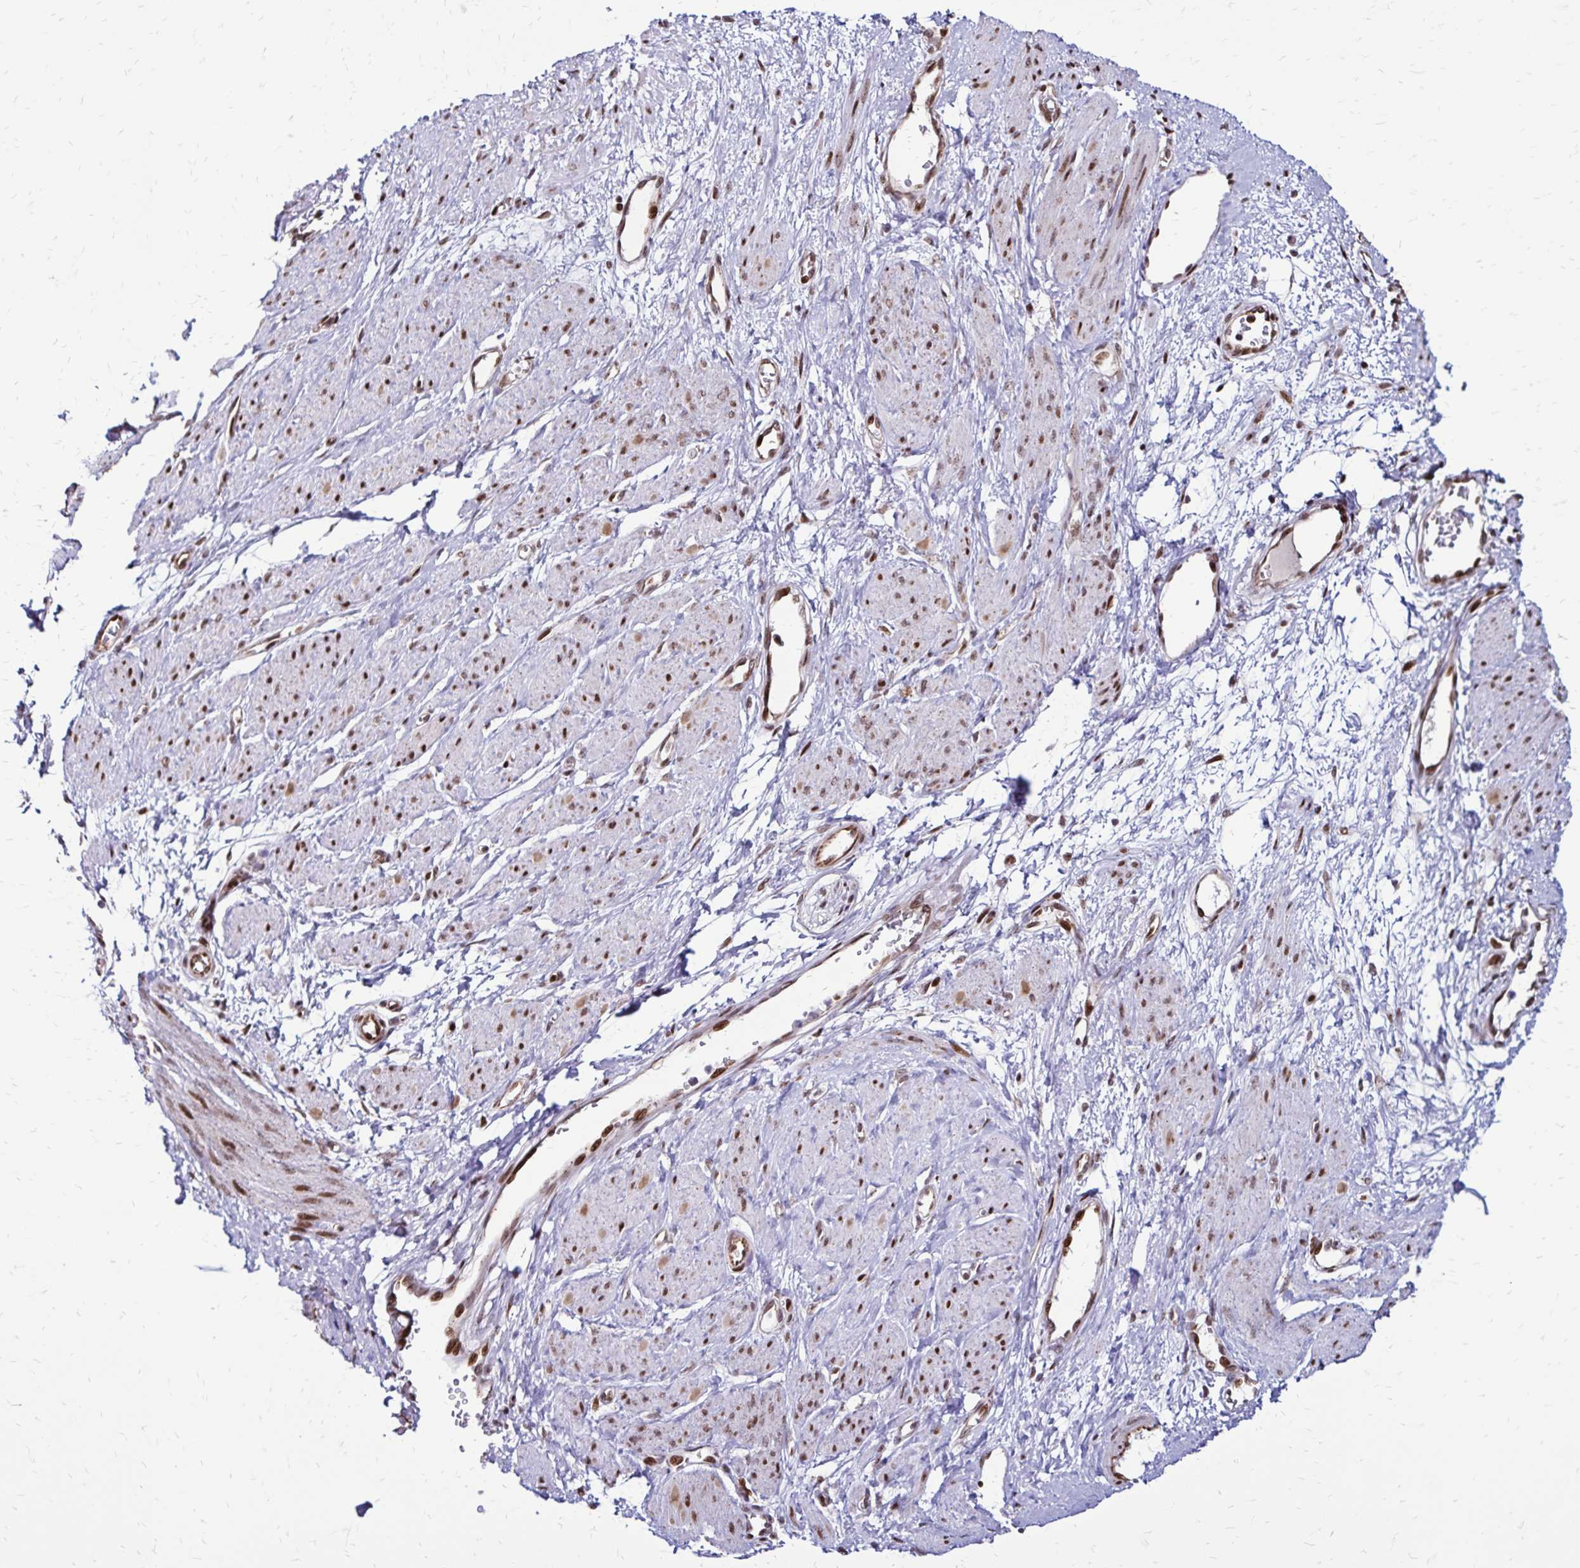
{"staining": {"intensity": "moderate", "quantity": "25%-75%", "location": "nuclear"}, "tissue": "smooth muscle", "cell_type": "Smooth muscle cells", "image_type": "normal", "snomed": [{"axis": "morphology", "description": "Normal tissue, NOS"}, {"axis": "topography", "description": "Smooth muscle"}, {"axis": "topography", "description": "Uterus"}], "caption": "Protein positivity by immunohistochemistry displays moderate nuclear staining in approximately 25%-75% of smooth muscle cells in benign smooth muscle.", "gene": "TOB1", "patient": {"sex": "female", "age": 39}}